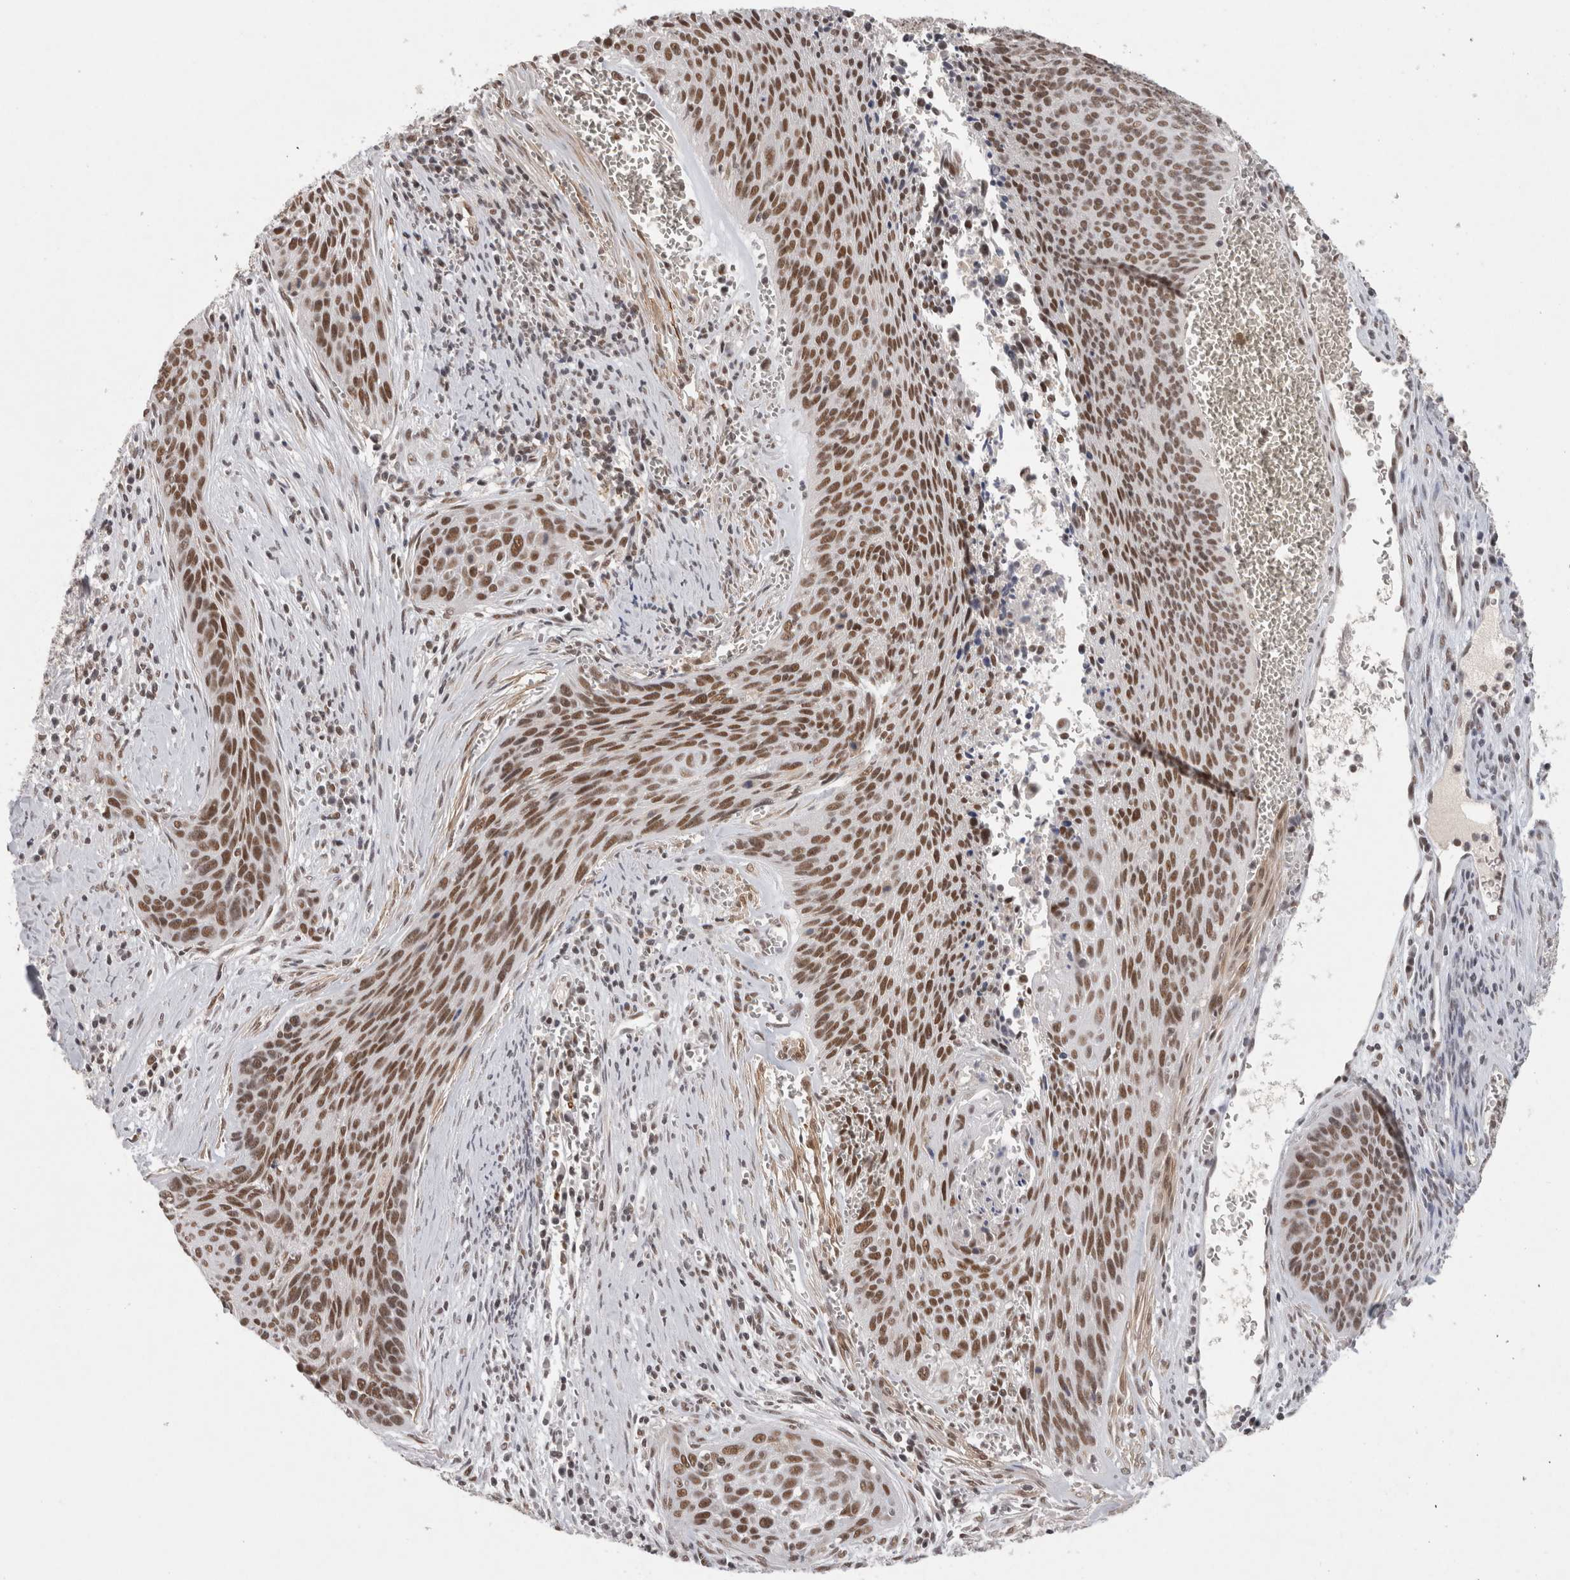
{"staining": {"intensity": "moderate", "quantity": ">75%", "location": "nuclear"}, "tissue": "cervical cancer", "cell_type": "Tumor cells", "image_type": "cancer", "snomed": [{"axis": "morphology", "description": "Squamous cell carcinoma, NOS"}, {"axis": "topography", "description": "Cervix"}], "caption": "Immunohistochemical staining of human squamous cell carcinoma (cervical) demonstrates medium levels of moderate nuclear protein staining in approximately >75% of tumor cells.", "gene": "ZNF830", "patient": {"sex": "female", "age": 55}}